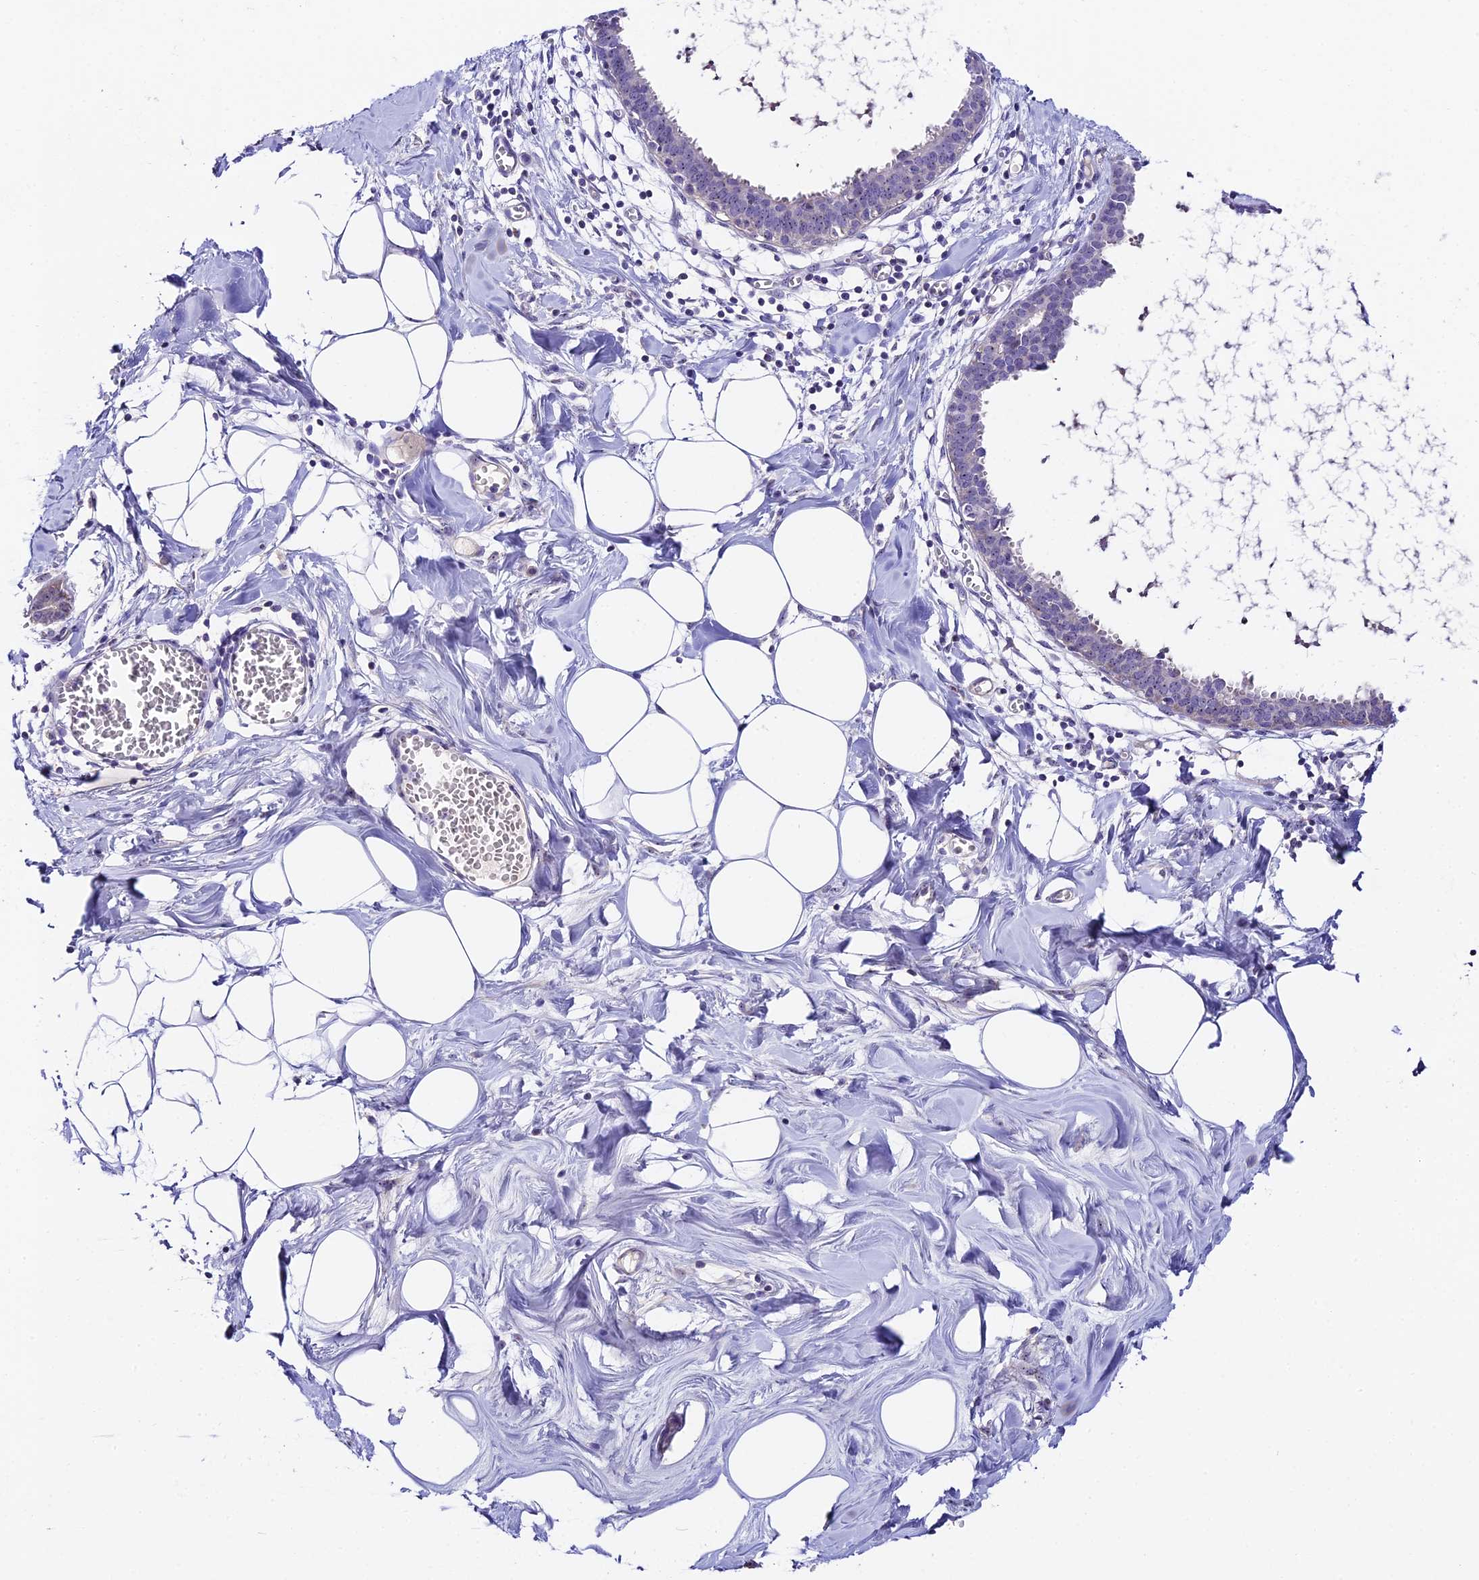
{"staining": {"intensity": "negative", "quantity": "none", "location": "none"}, "tissue": "breast", "cell_type": "Adipocytes", "image_type": "normal", "snomed": [{"axis": "morphology", "description": "Normal tissue, NOS"}, {"axis": "topography", "description": "Breast"}], "caption": "IHC histopathology image of benign breast: human breast stained with DAB demonstrates no significant protein expression in adipocytes.", "gene": "DUSP29", "patient": {"sex": "female", "age": 27}}